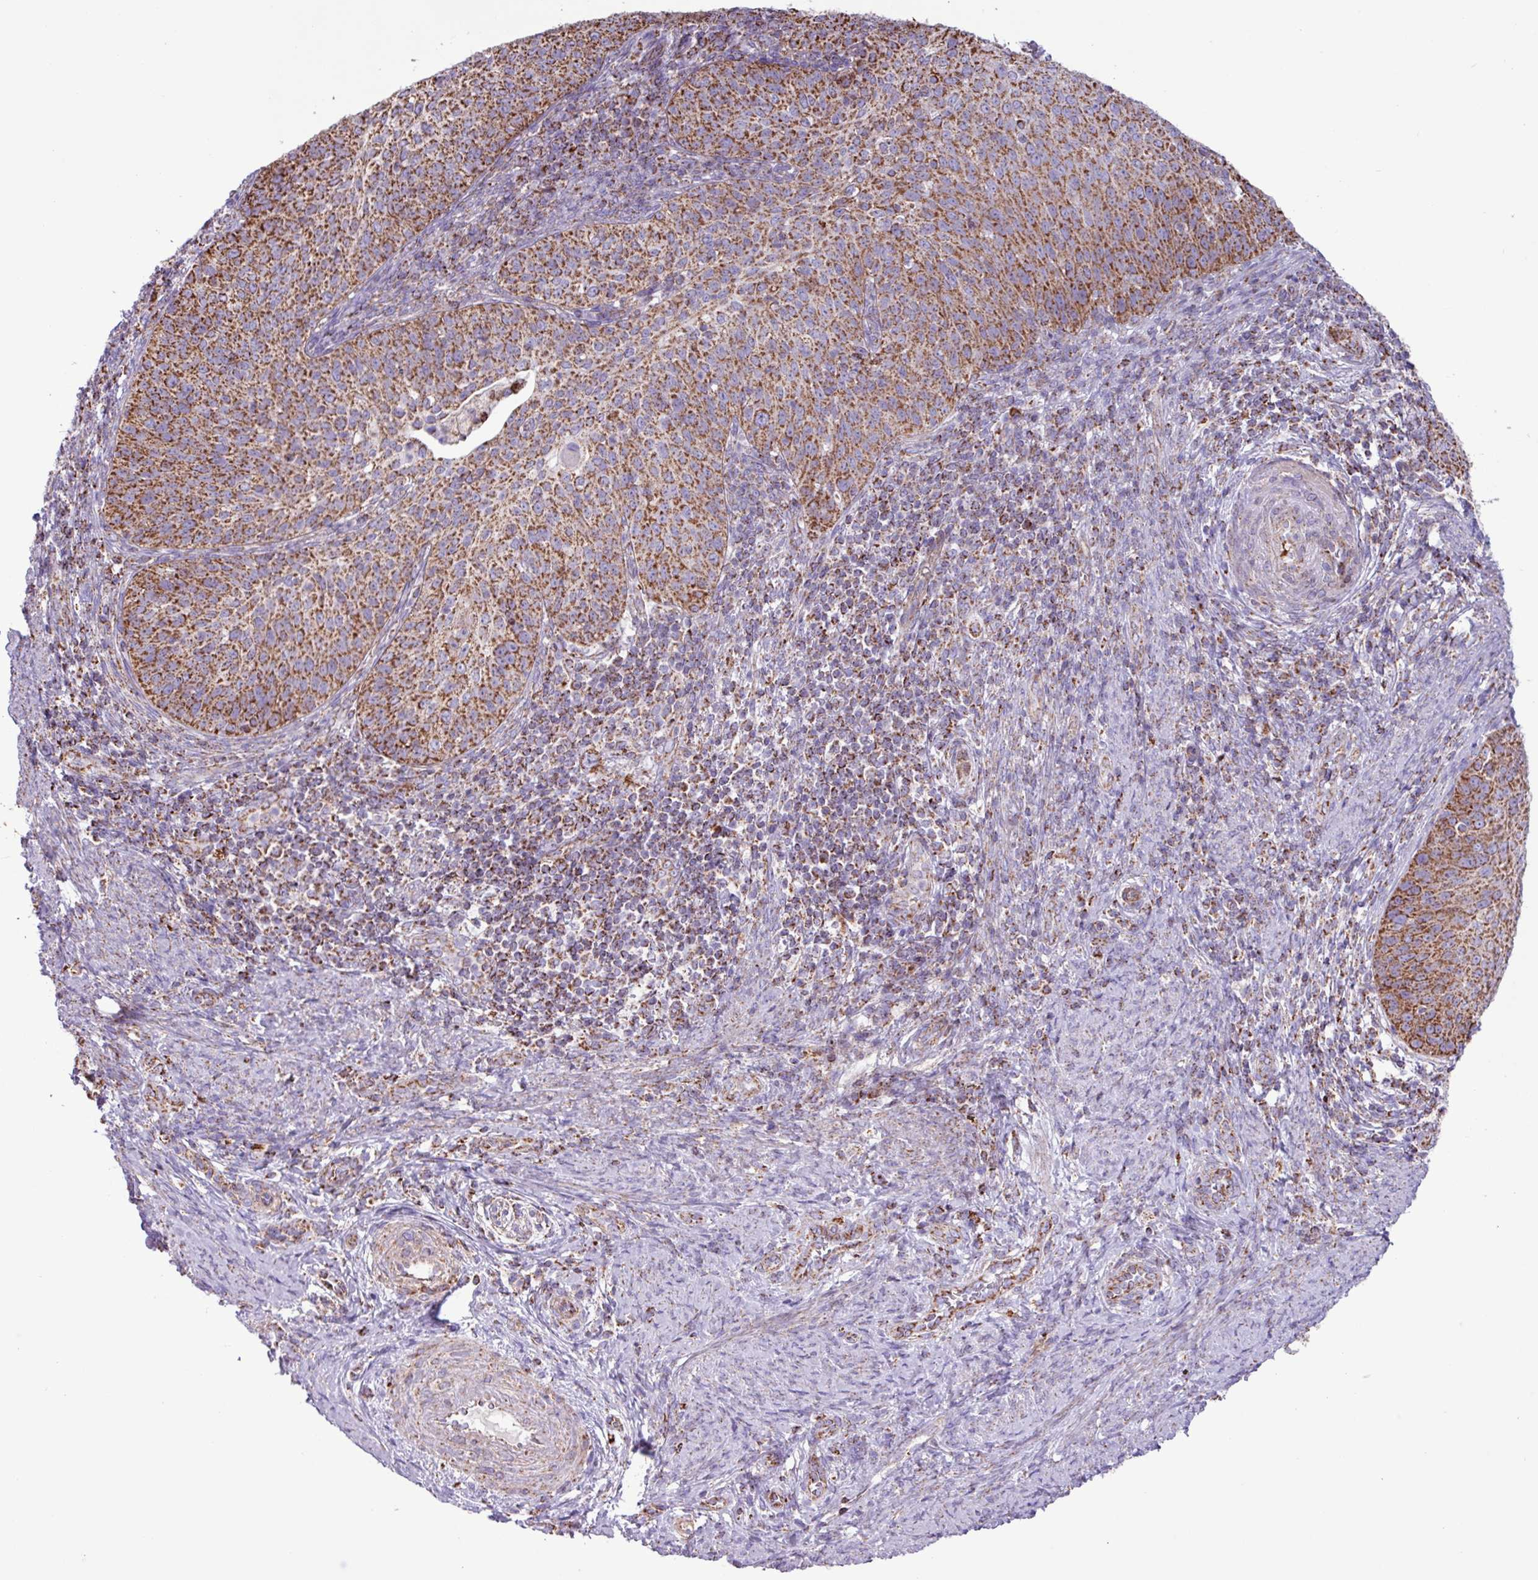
{"staining": {"intensity": "strong", "quantity": ">75%", "location": "cytoplasmic/membranous"}, "tissue": "cervical cancer", "cell_type": "Tumor cells", "image_type": "cancer", "snomed": [{"axis": "morphology", "description": "Squamous cell carcinoma, NOS"}, {"axis": "topography", "description": "Cervix"}], "caption": "Protein expression analysis of cervical cancer shows strong cytoplasmic/membranous positivity in about >75% of tumor cells.", "gene": "RTL3", "patient": {"sex": "female", "age": 30}}